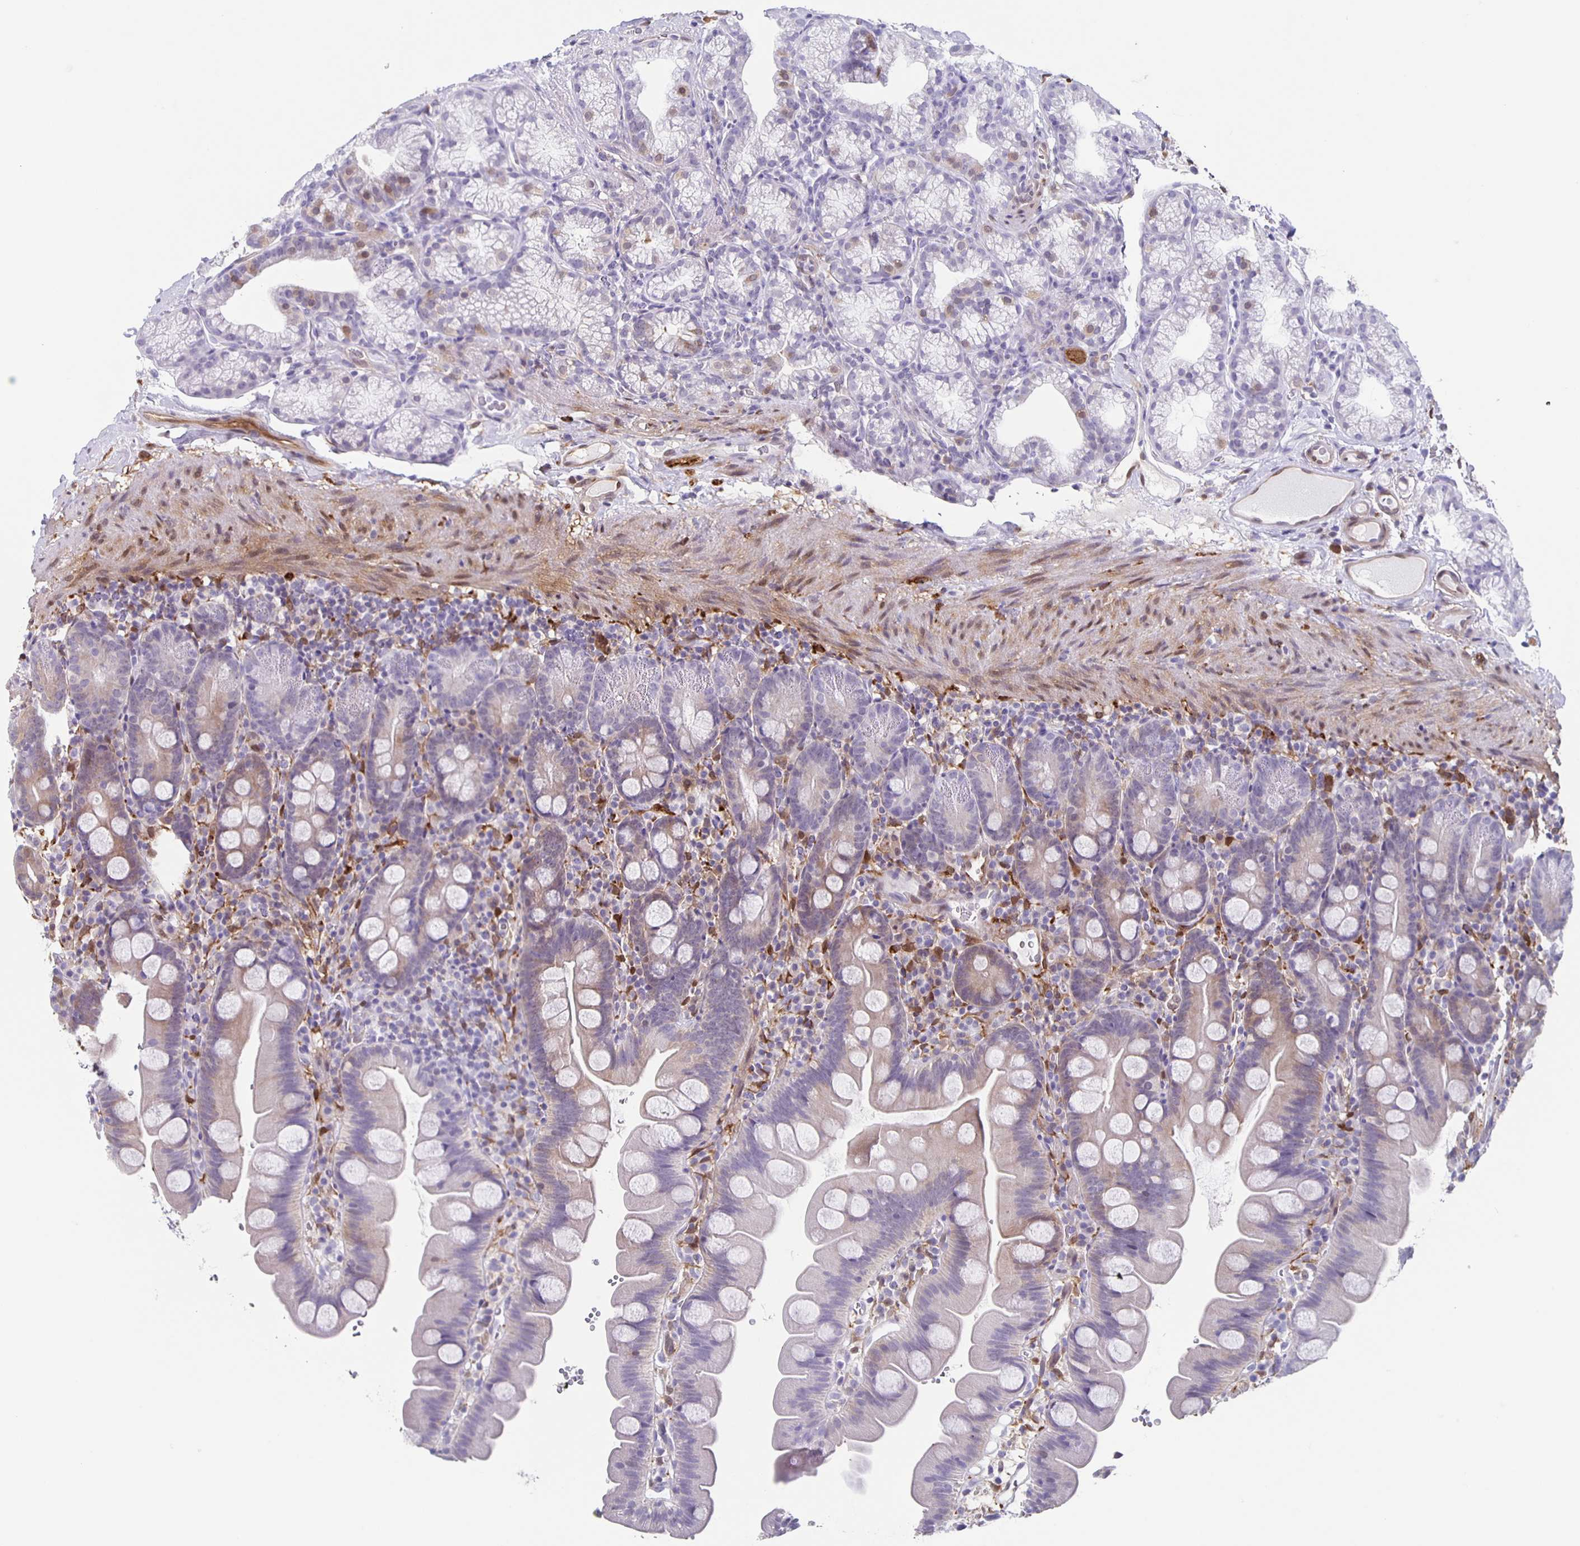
{"staining": {"intensity": "weak", "quantity": "<25%", "location": "cytoplasmic/membranous"}, "tissue": "small intestine", "cell_type": "Glandular cells", "image_type": "normal", "snomed": [{"axis": "morphology", "description": "Normal tissue, NOS"}, {"axis": "topography", "description": "Small intestine"}], "caption": "Human small intestine stained for a protein using immunohistochemistry exhibits no staining in glandular cells.", "gene": "TPPP", "patient": {"sex": "female", "age": 68}}